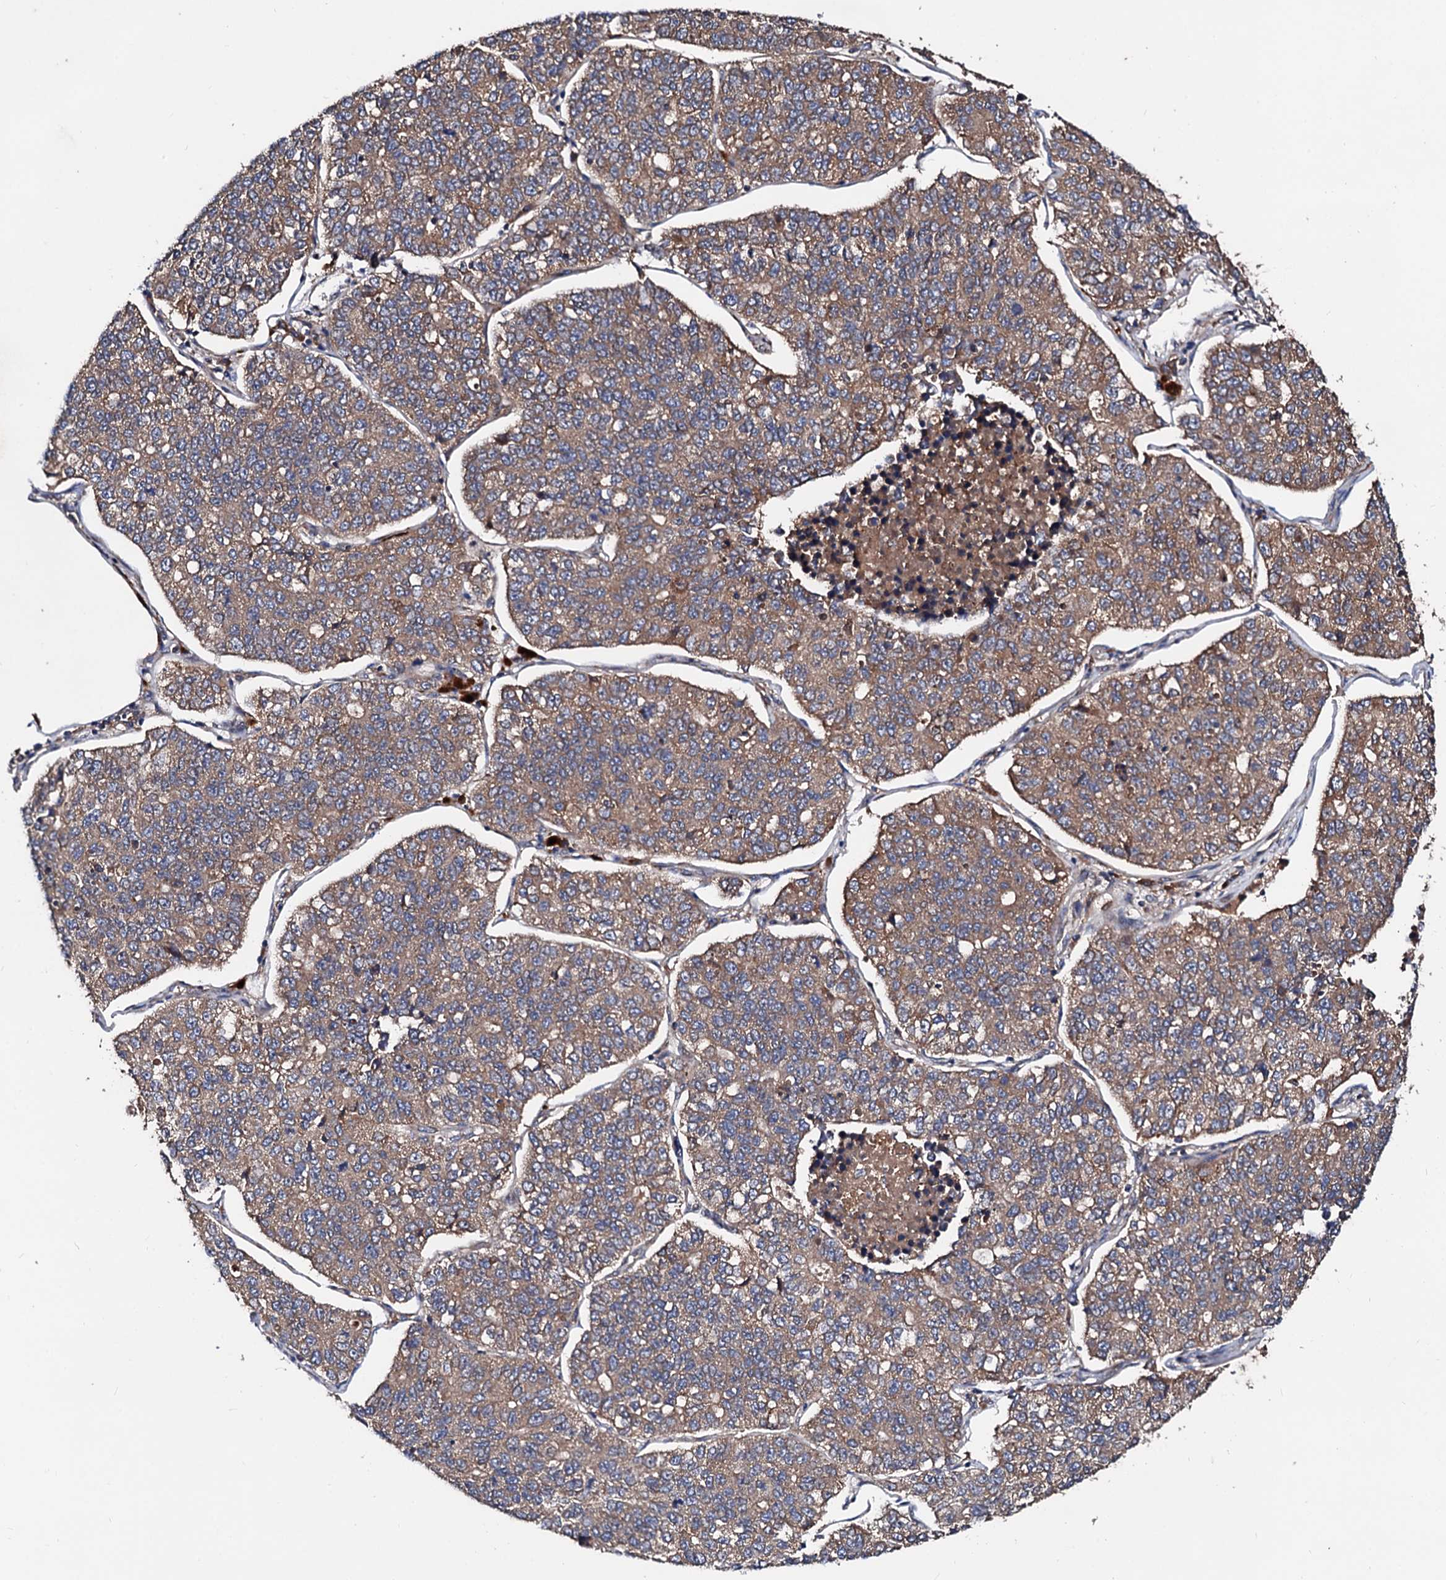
{"staining": {"intensity": "moderate", "quantity": ">75%", "location": "cytoplasmic/membranous"}, "tissue": "lung cancer", "cell_type": "Tumor cells", "image_type": "cancer", "snomed": [{"axis": "morphology", "description": "Adenocarcinoma, NOS"}, {"axis": "topography", "description": "Lung"}], "caption": "The micrograph demonstrates a brown stain indicating the presence of a protein in the cytoplasmic/membranous of tumor cells in lung cancer.", "gene": "EXTL1", "patient": {"sex": "male", "age": 49}}